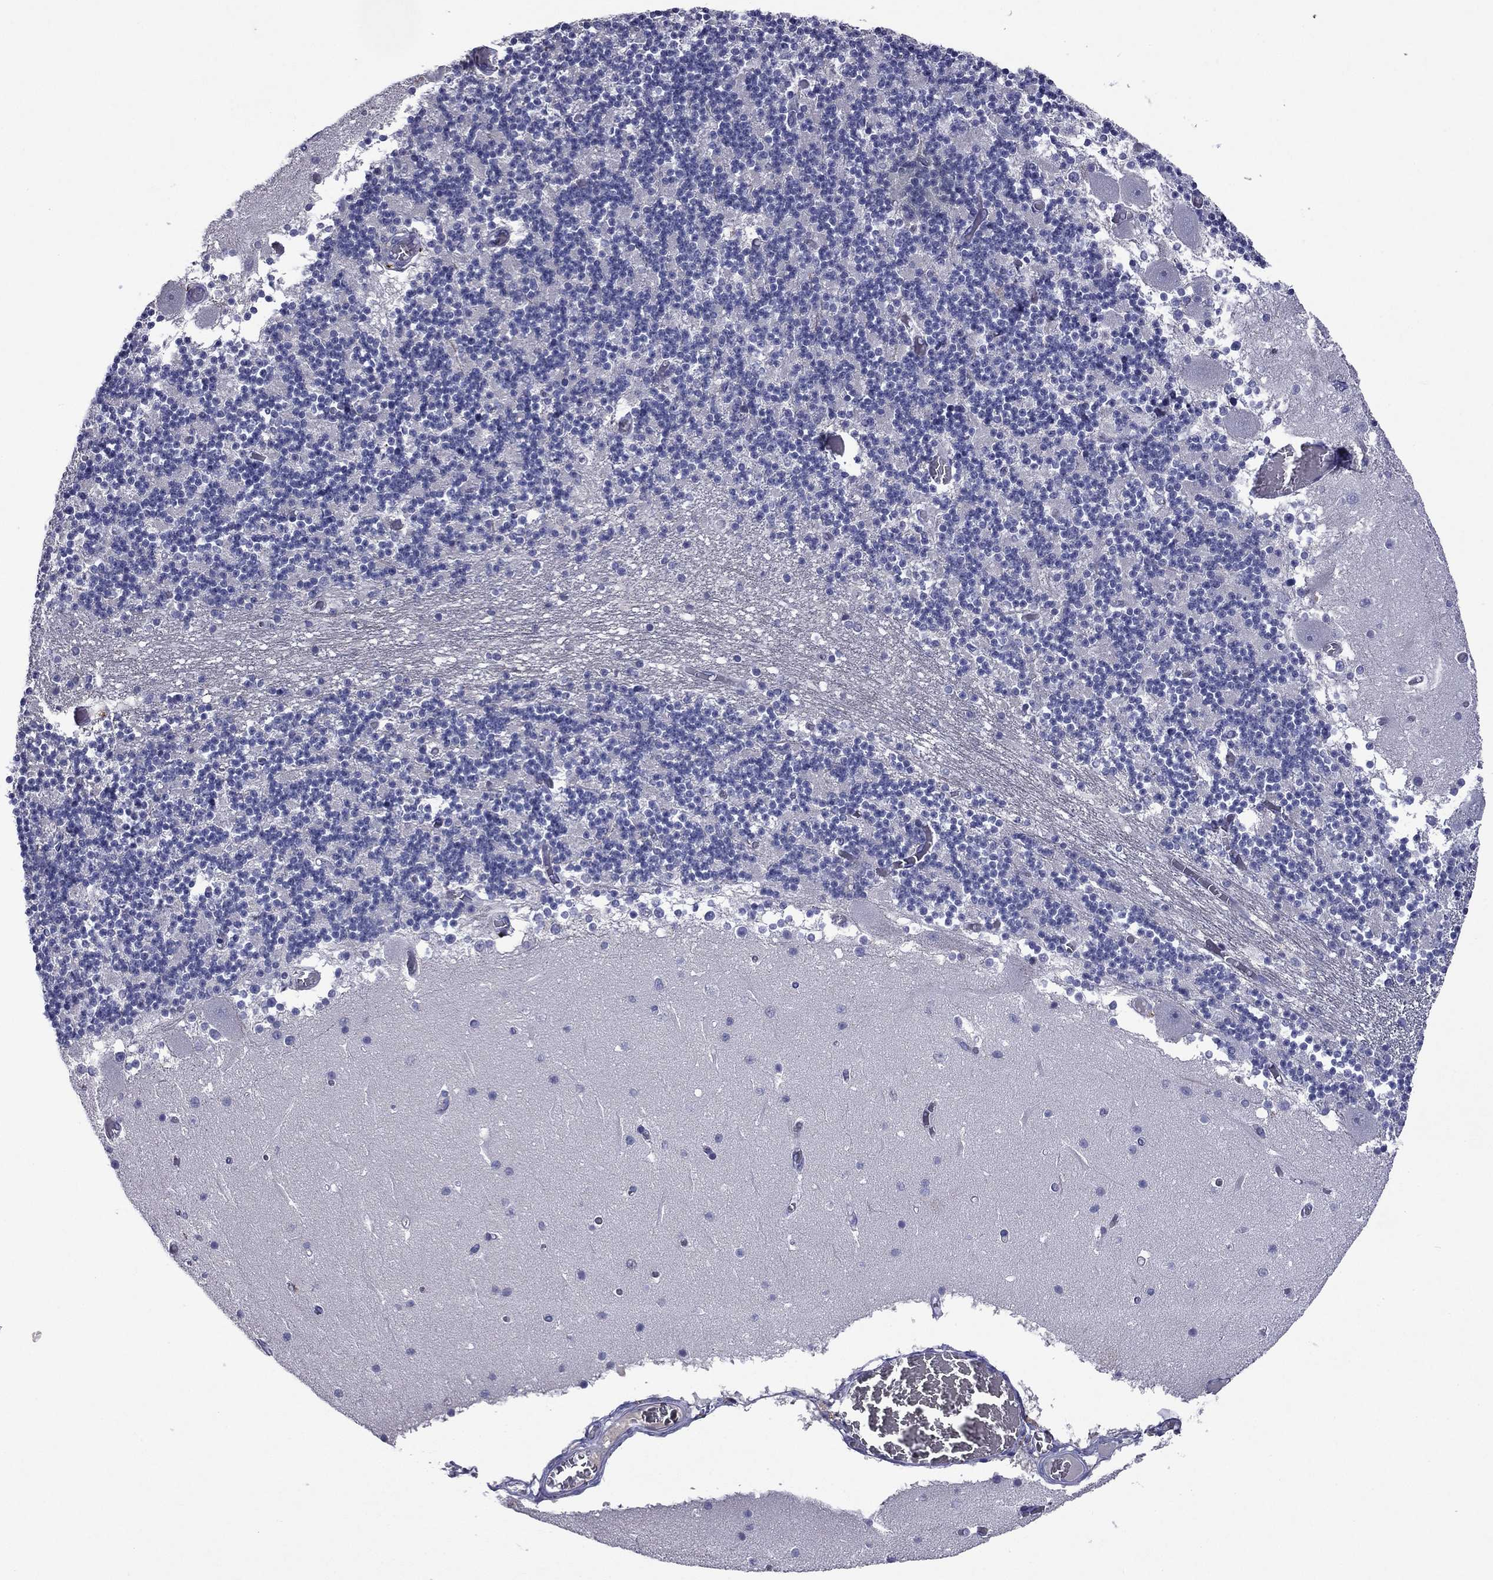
{"staining": {"intensity": "negative", "quantity": "none", "location": "none"}, "tissue": "cerebellum", "cell_type": "Cells in granular layer", "image_type": "normal", "snomed": [{"axis": "morphology", "description": "Normal tissue, NOS"}, {"axis": "topography", "description": "Cerebellum"}], "caption": "This is a image of immunohistochemistry (IHC) staining of unremarkable cerebellum, which shows no staining in cells in granular layer. (Brightfield microscopy of DAB immunohistochemistry (IHC) at high magnification).", "gene": "CFAP119", "patient": {"sex": "female", "age": 28}}